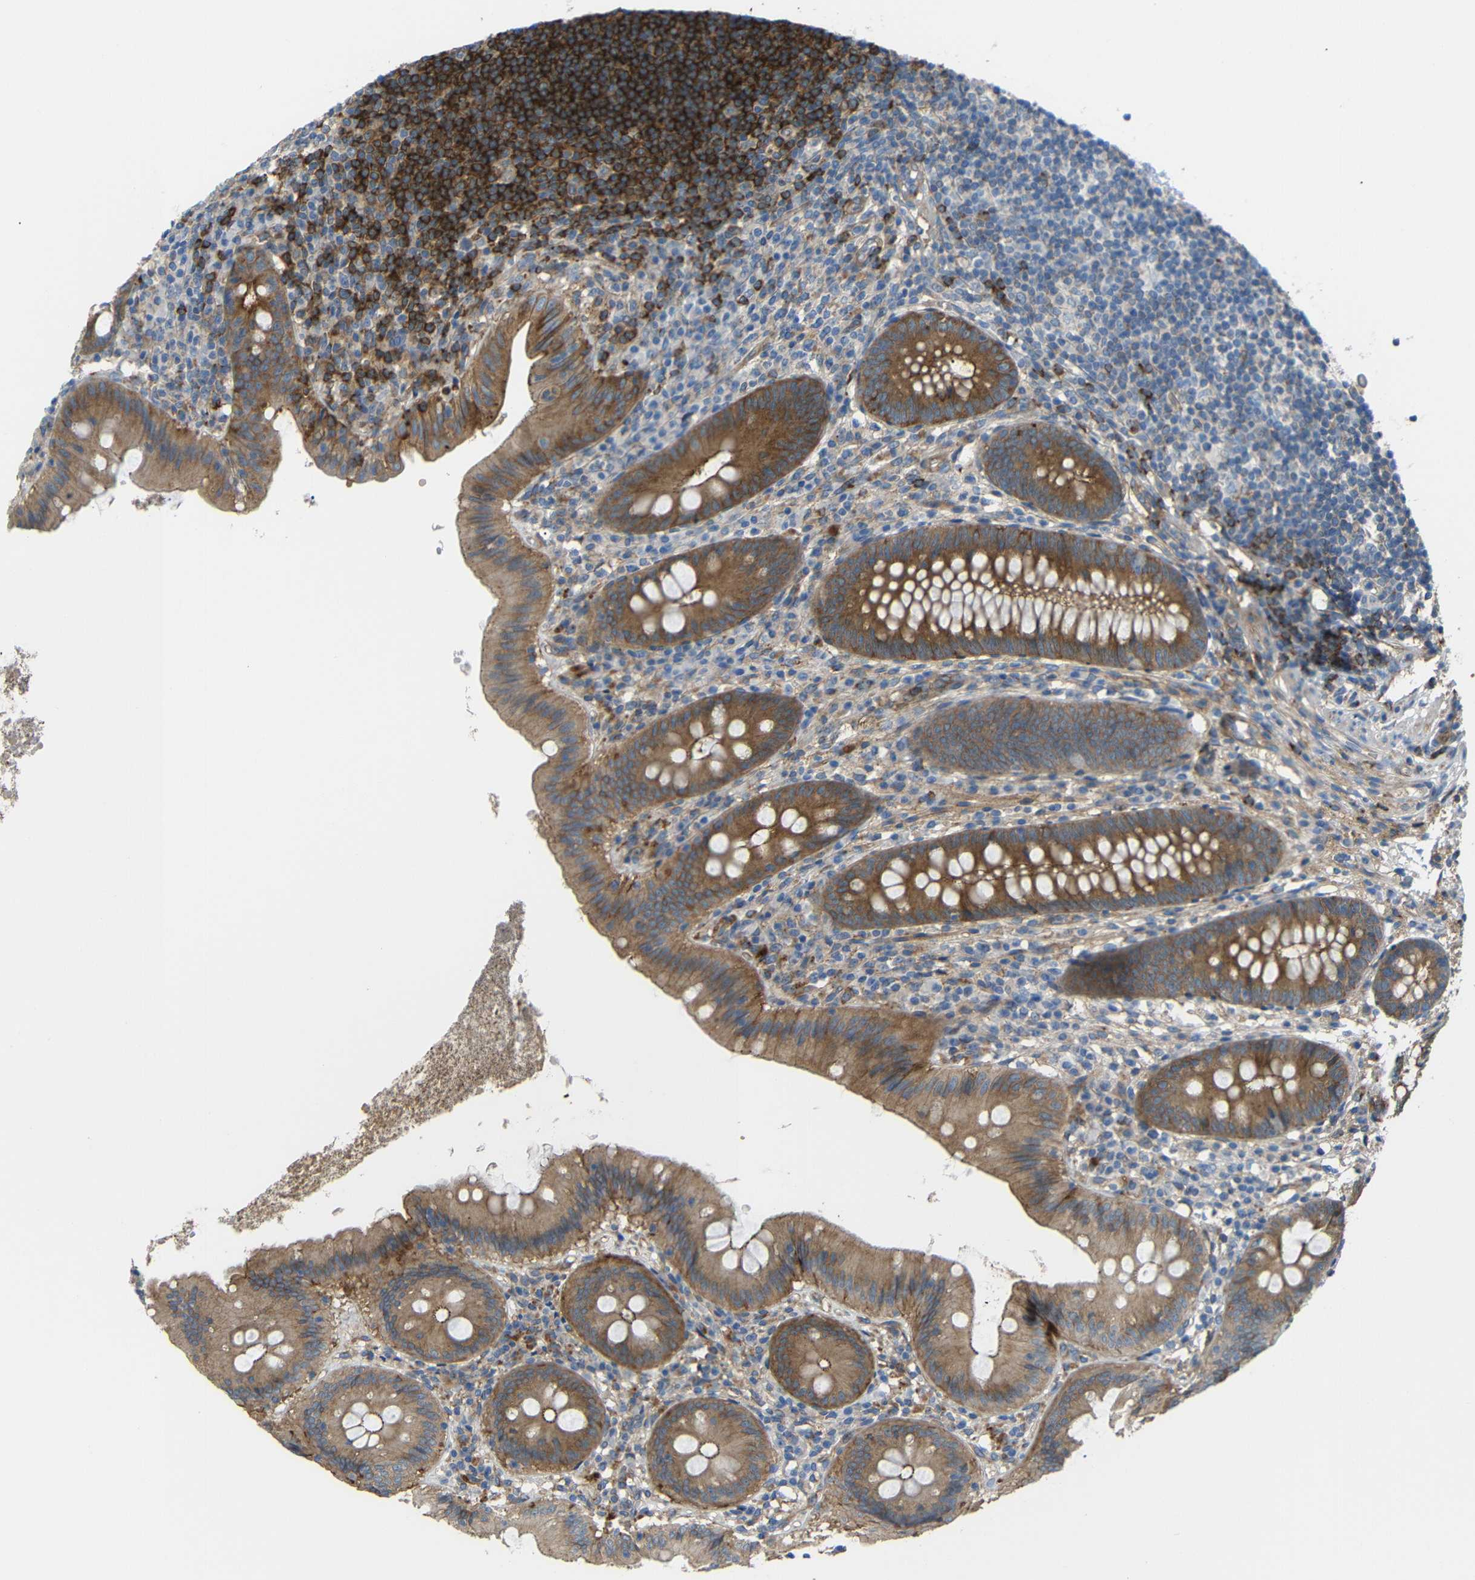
{"staining": {"intensity": "moderate", "quantity": ">75%", "location": "cytoplasmic/membranous"}, "tissue": "appendix", "cell_type": "Glandular cells", "image_type": "normal", "snomed": [{"axis": "morphology", "description": "Normal tissue, NOS"}, {"axis": "topography", "description": "Appendix"}], "caption": "Moderate cytoplasmic/membranous positivity for a protein is identified in about >75% of glandular cells of unremarkable appendix using immunohistochemistry (IHC).", "gene": "SYPL1", "patient": {"sex": "male", "age": 56}}